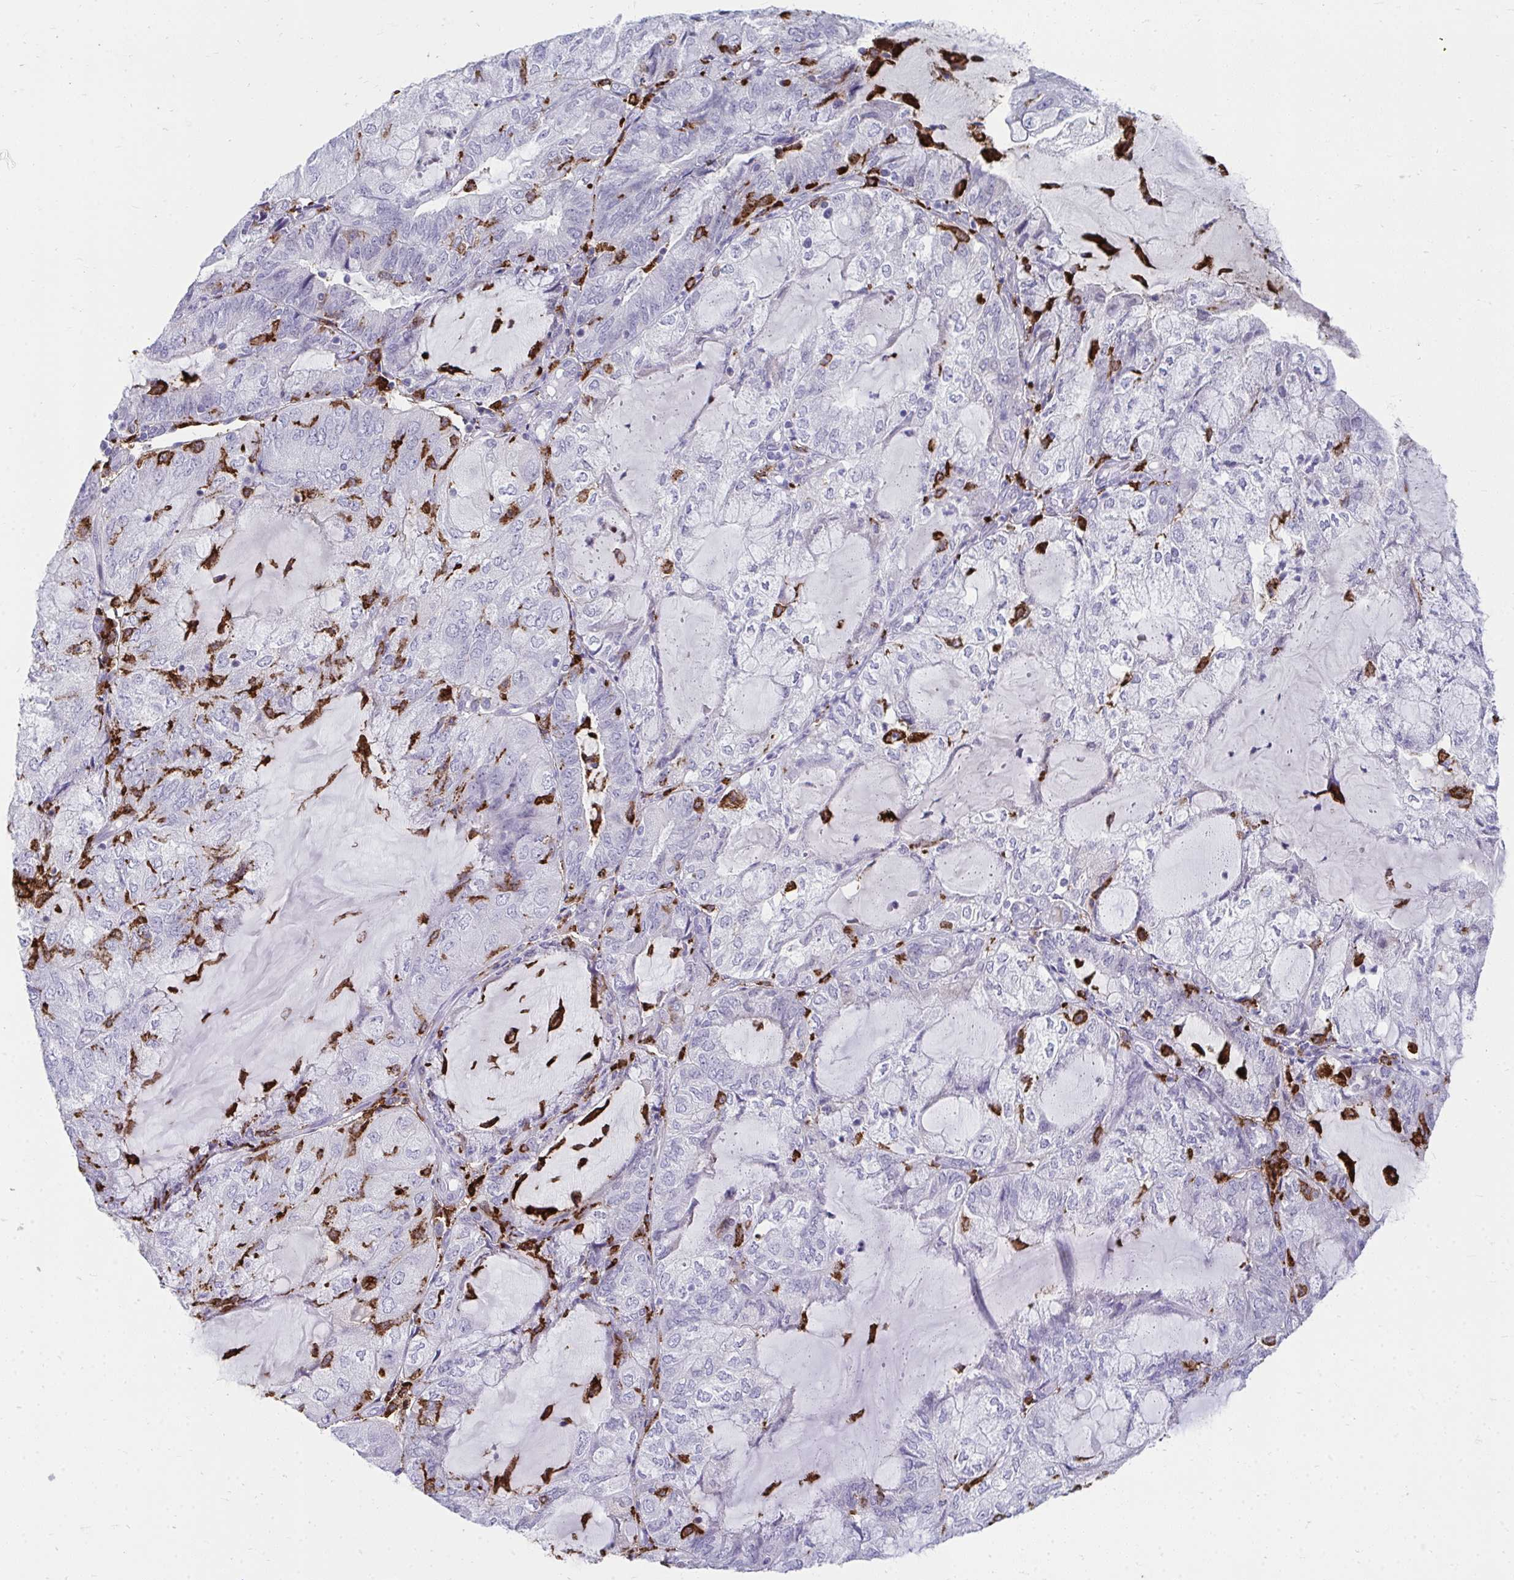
{"staining": {"intensity": "negative", "quantity": "none", "location": "none"}, "tissue": "endometrial cancer", "cell_type": "Tumor cells", "image_type": "cancer", "snomed": [{"axis": "morphology", "description": "Adenocarcinoma, NOS"}, {"axis": "topography", "description": "Endometrium"}], "caption": "Protein analysis of endometrial cancer (adenocarcinoma) exhibits no significant positivity in tumor cells.", "gene": "CD163", "patient": {"sex": "female", "age": 81}}